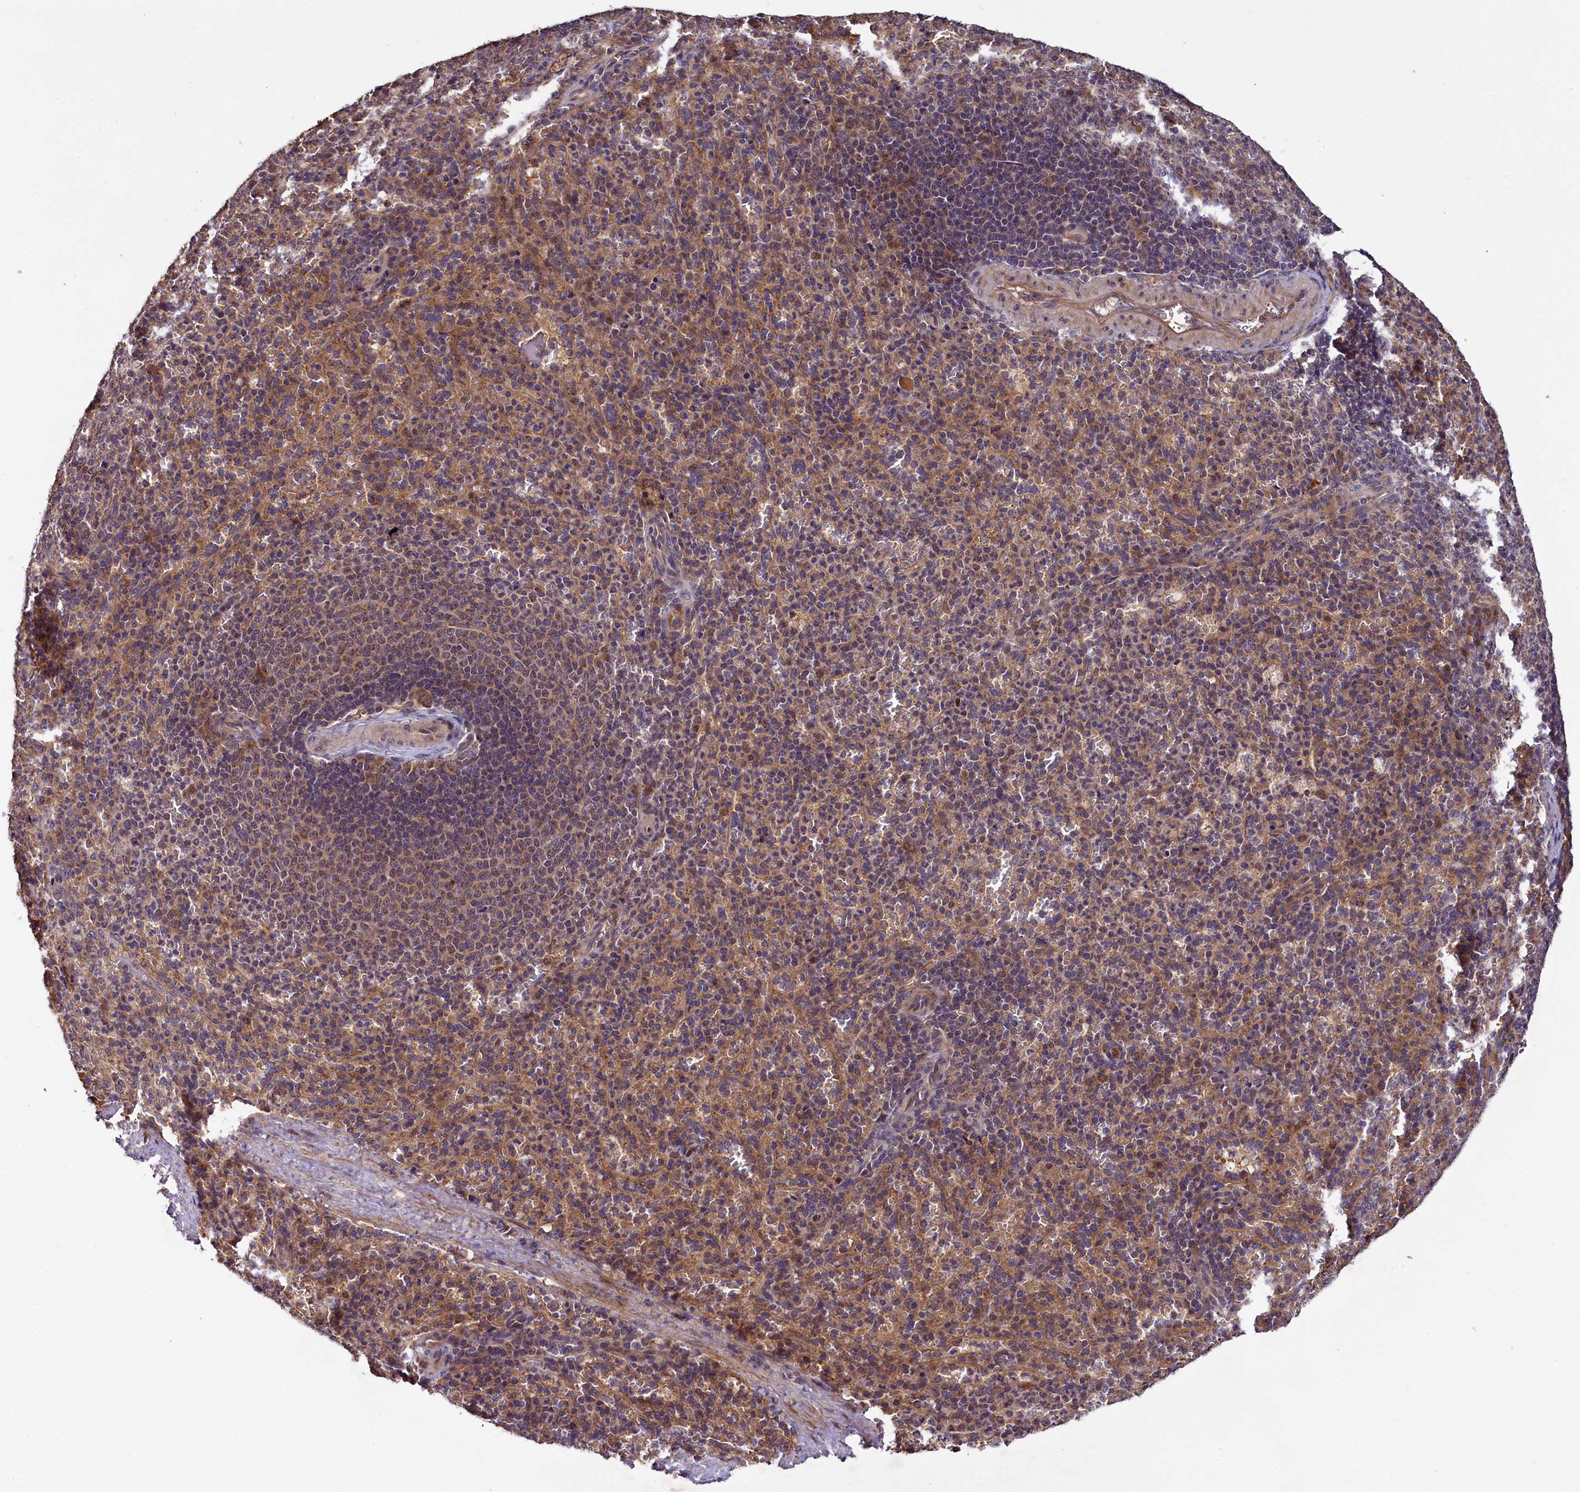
{"staining": {"intensity": "weak", "quantity": "25%-75%", "location": "cytoplasmic/membranous"}, "tissue": "spleen", "cell_type": "Cells in red pulp", "image_type": "normal", "snomed": [{"axis": "morphology", "description": "Normal tissue, NOS"}, {"axis": "topography", "description": "Spleen"}], "caption": "Brown immunohistochemical staining in unremarkable spleen reveals weak cytoplasmic/membranous positivity in about 25%-75% of cells in red pulp.", "gene": "DOHH", "patient": {"sex": "female", "age": 21}}